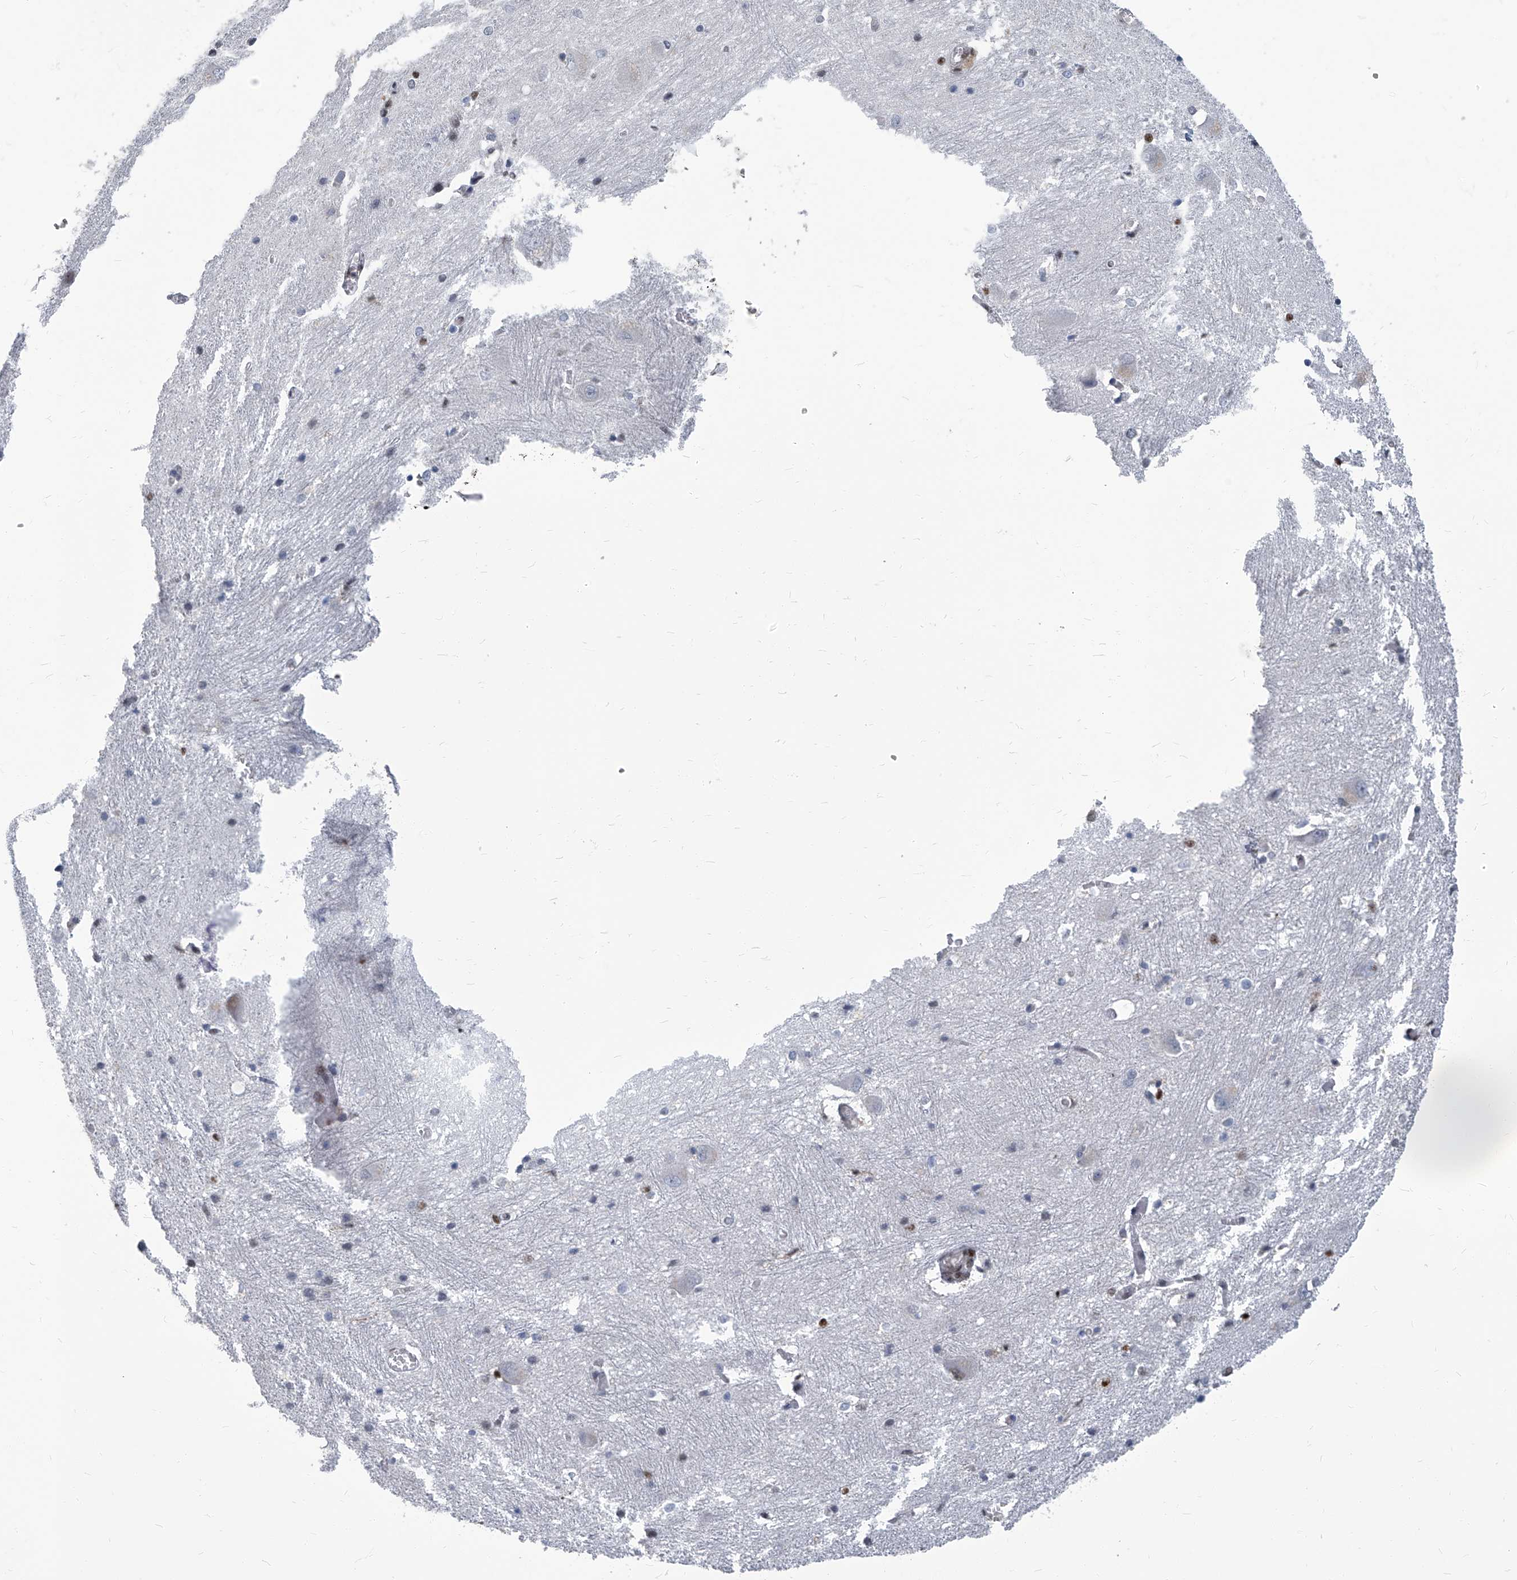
{"staining": {"intensity": "moderate", "quantity": "<25%", "location": "nuclear"}, "tissue": "caudate", "cell_type": "Glial cells", "image_type": "normal", "snomed": [{"axis": "morphology", "description": "Normal tissue, NOS"}, {"axis": "topography", "description": "Lateral ventricle wall"}], "caption": "Immunohistochemistry (IHC) photomicrograph of benign caudate stained for a protein (brown), which demonstrates low levels of moderate nuclear staining in about <25% of glial cells.", "gene": "PCNA", "patient": {"sex": "male", "age": 37}}